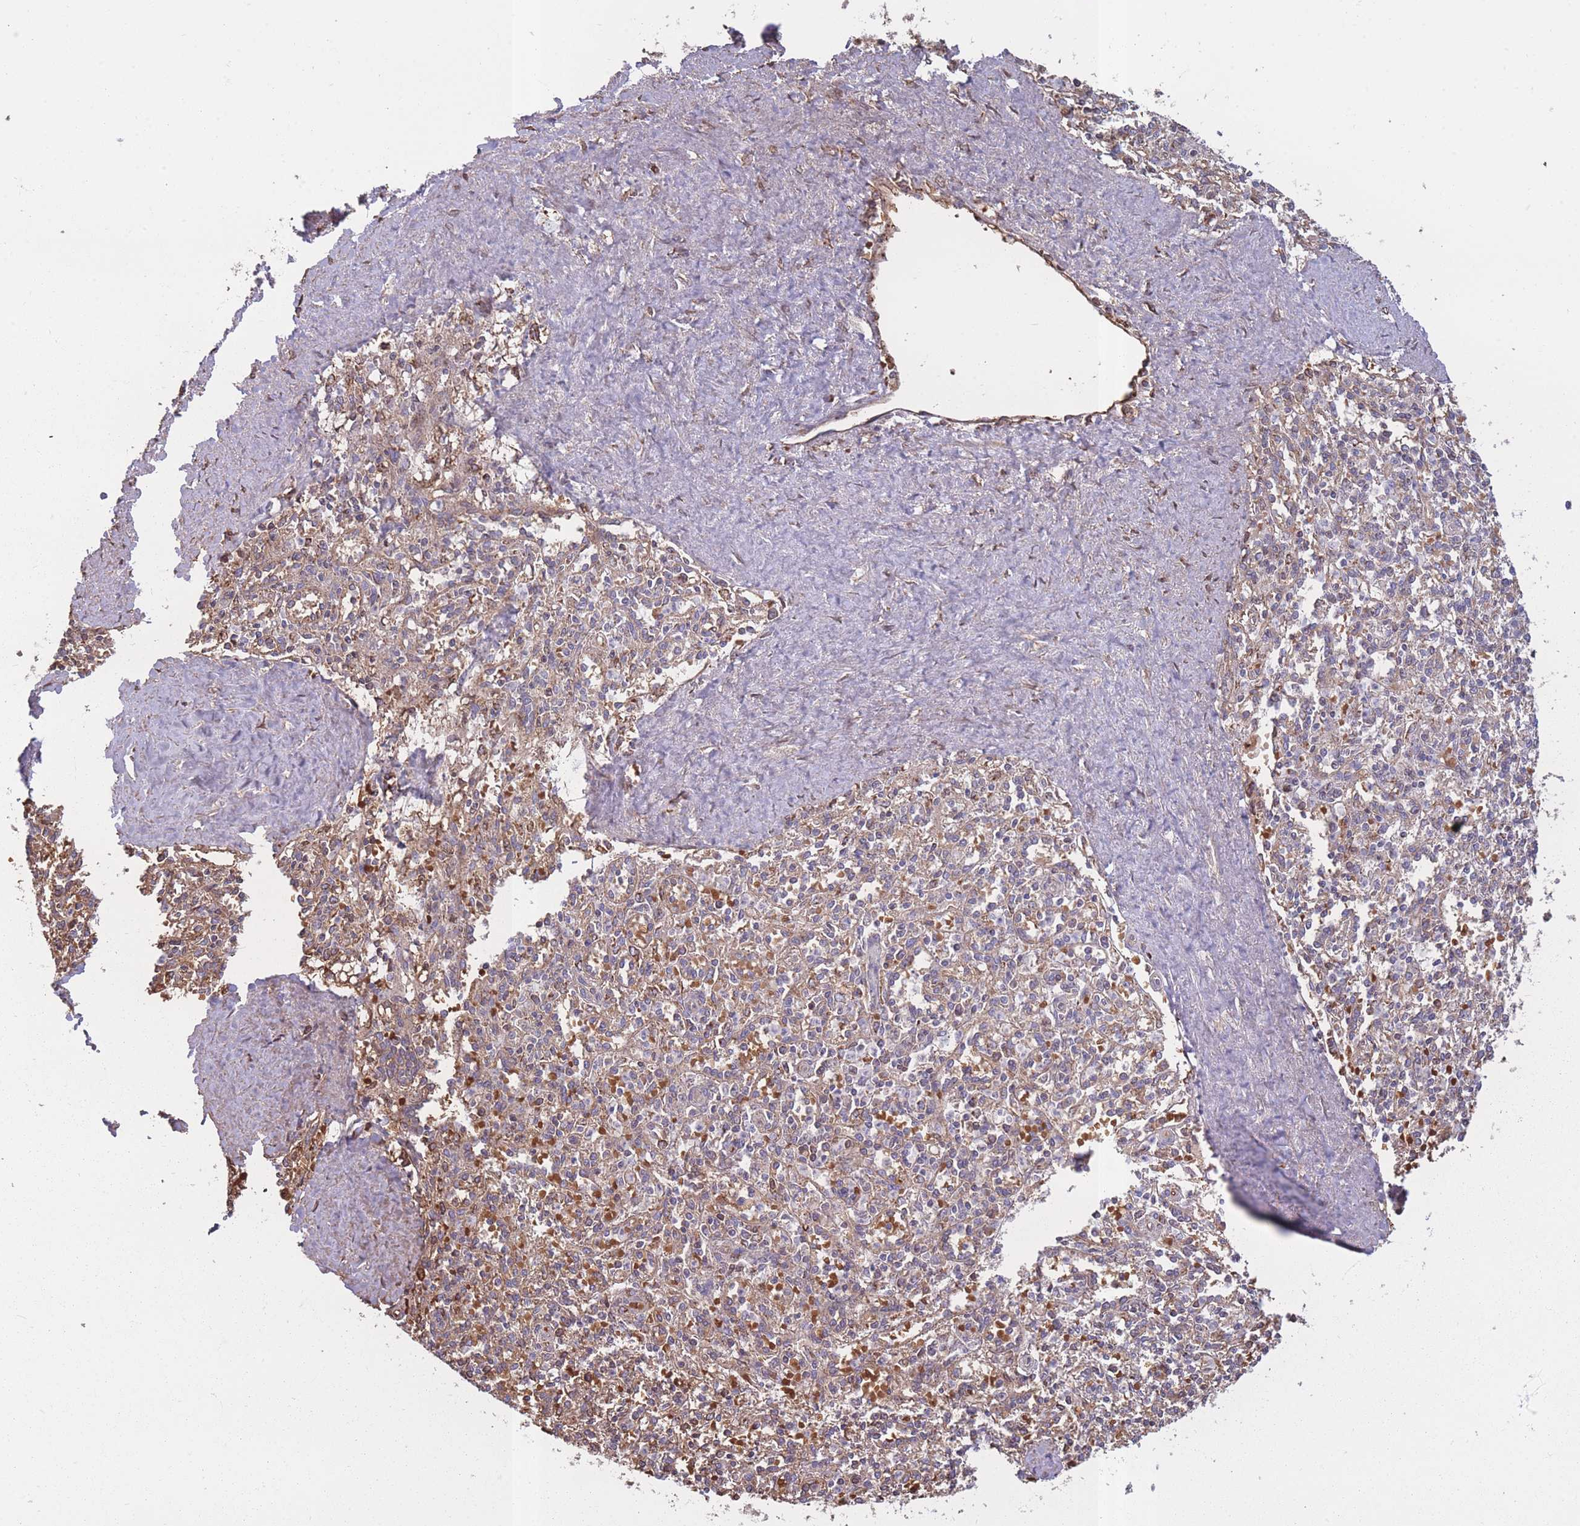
{"staining": {"intensity": "weak", "quantity": "<25%", "location": "cytoplasmic/membranous"}, "tissue": "spleen", "cell_type": "Cells in red pulp", "image_type": "normal", "snomed": [{"axis": "morphology", "description": "Normal tissue, NOS"}, {"axis": "topography", "description": "Spleen"}], "caption": "Protein analysis of unremarkable spleen displays no significant staining in cells in red pulp.", "gene": "KAT2A", "patient": {"sex": "female", "age": 70}}